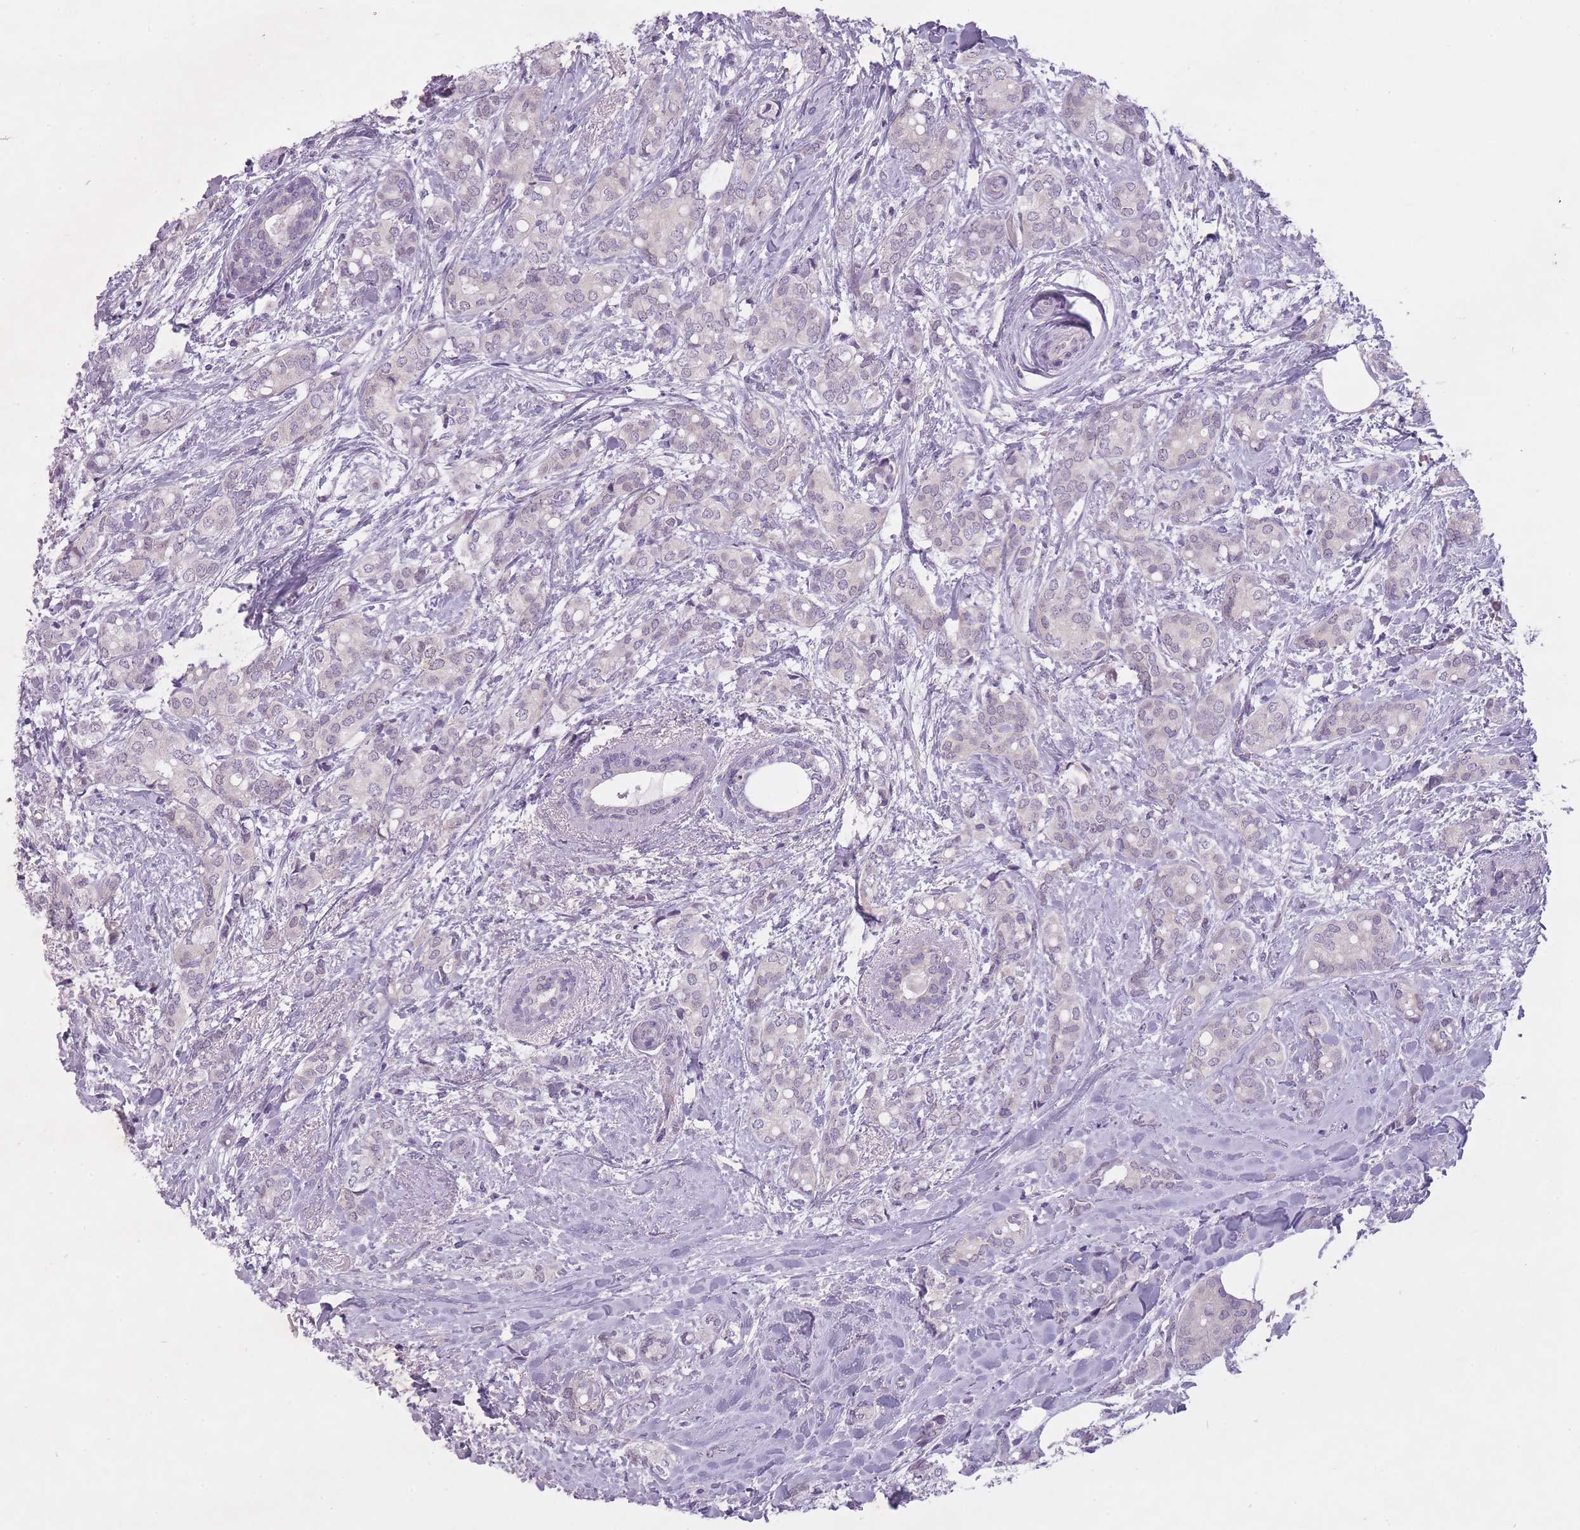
{"staining": {"intensity": "negative", "quantity": "none", "location": "none"}, "tissue": "breast cancer", "cell_type": "Tumor cells", "image_type": "cancer", "snomed": [{"axis": "morphology", "description": "Duct carcinoma"}, {"axis": "topography", "description": "Breast"}], "caption": "Immunohistochemistry histopathology image of breast invasive ductal carcinoma stained for a protein (brown), which exhibits no positivity in tumor cells.", "gene": "FAM43B", "patient": {"sex": "female", "age": 73}}